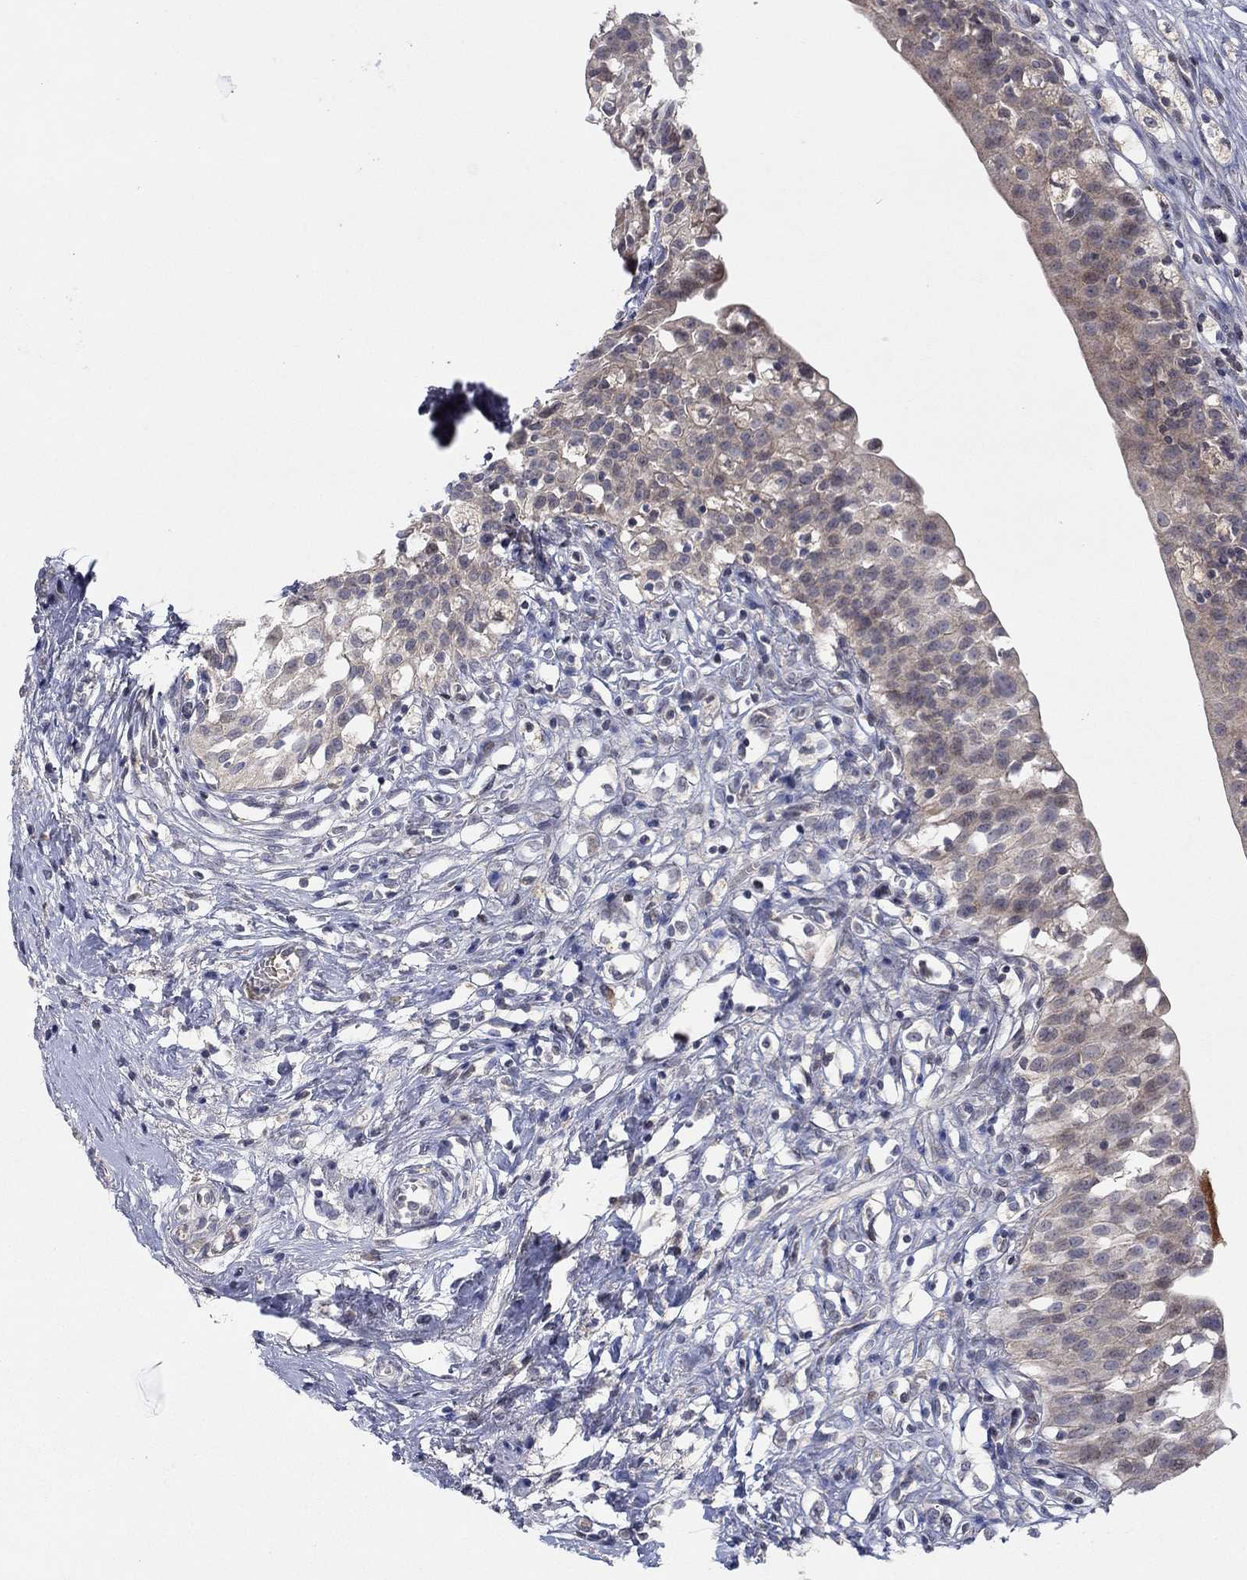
{"staining": {"intensity": "weak", "quantity": "25%-75%", "location": "cytoplasmic/membranous"}, "tissue": "urinary bladder", "cell_type": "Urothelial cells", "image_type": "normal", "snomed": [{"axis": "morphology", "description": "Normal tissue, NOS"}, {"axis": "topography", "description": "Urinary bladder"}], "caption": "A low amount of weak cytoplasmic/membranous staining is present in about 25%-75% of urothelial cells in benign urinary bladder. (DAB (3,3'-diaminobenzidine) IHC, brown staining for protein, blue staining for nuclei).", "gene": "IL4", "patient": {"sex": "male", "age": 76}}